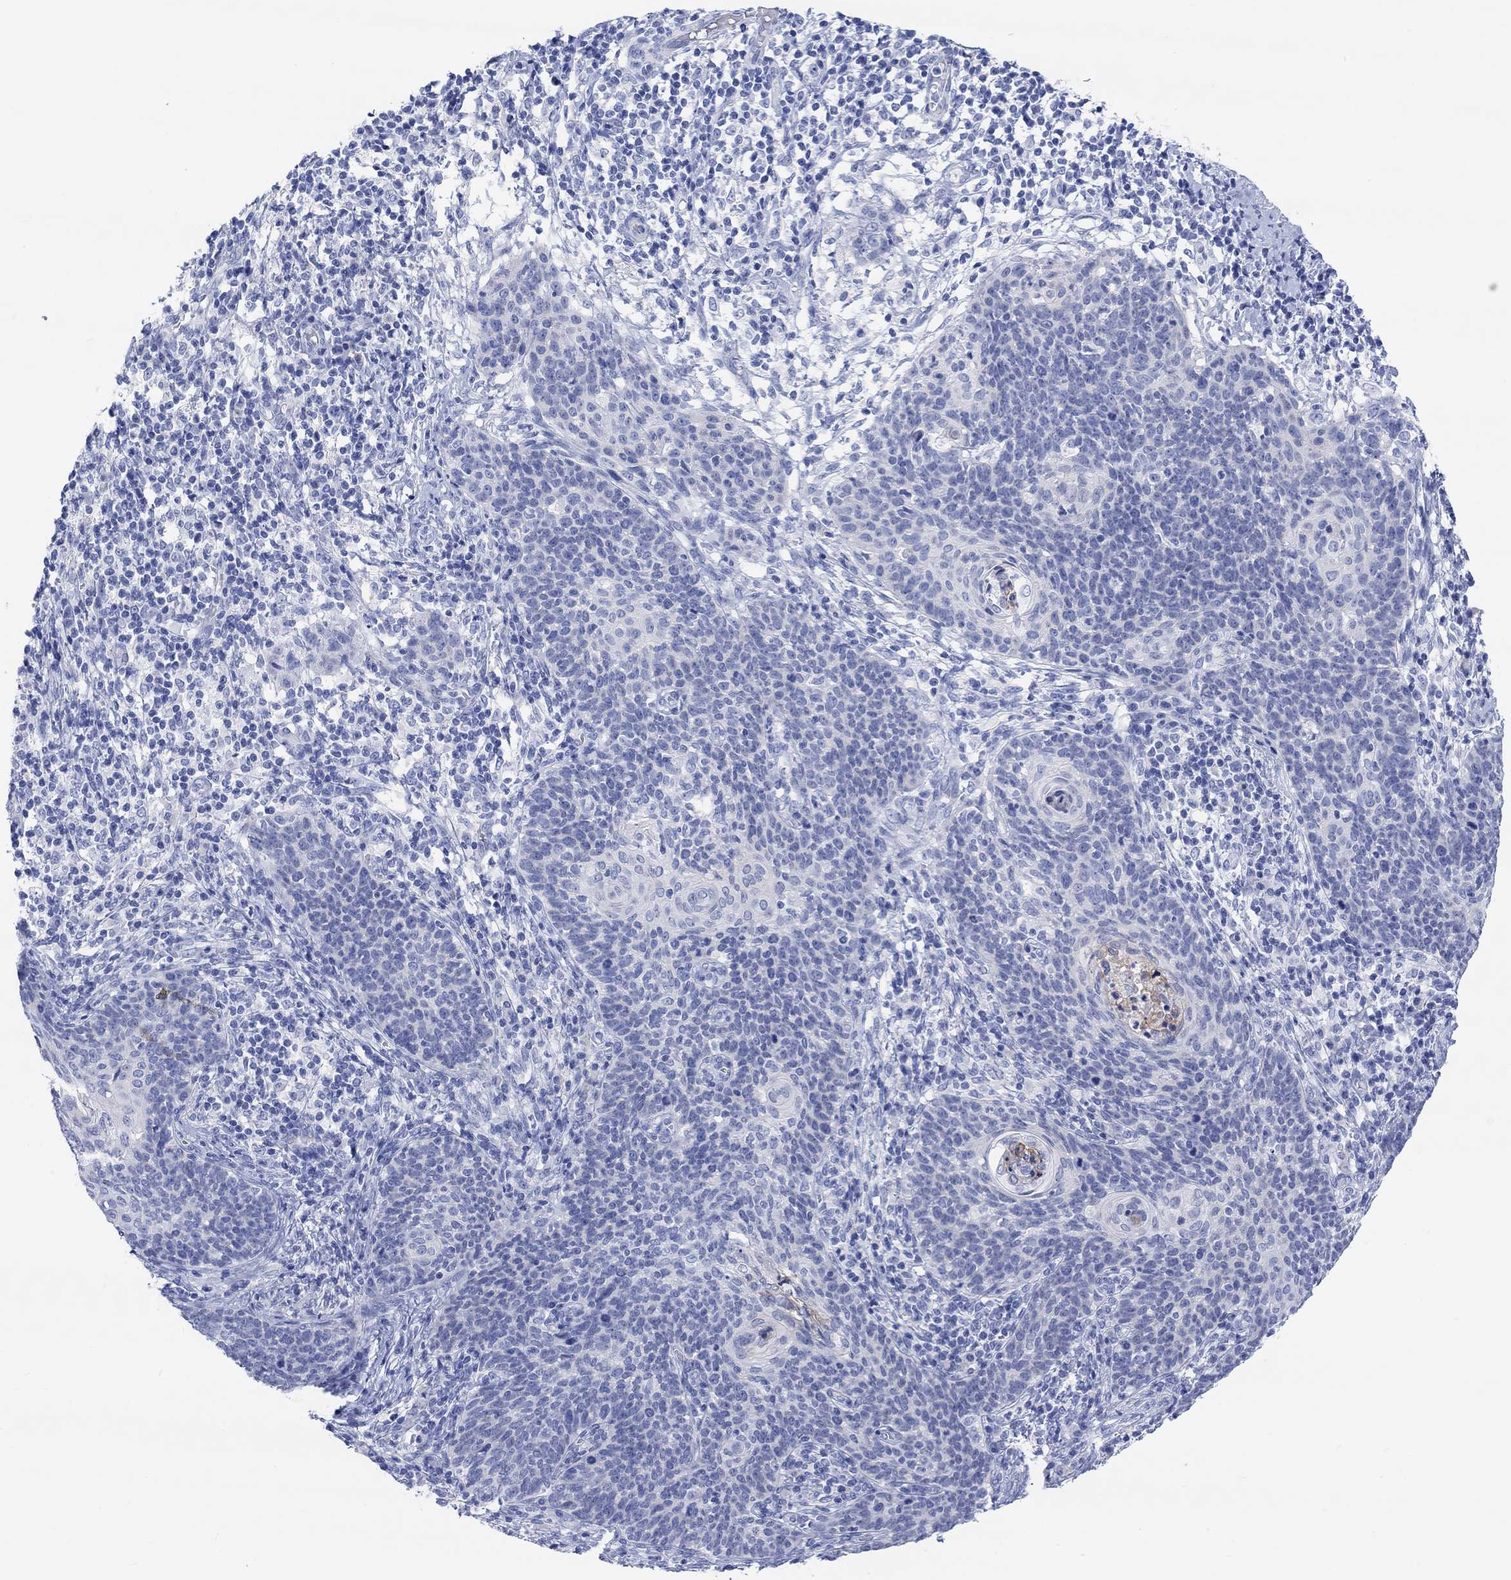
{"staining": {"intensity": "negative", "quantity": "none", "location": "none"}, "tissue": "cervical cancer", "cell_type": "Tumor cells", "image_type": "cancer", "snomed": [{"axis": "morphology", "description": "Squamous cell carcinoma, NOS"}, {"axis": "topography", "description": "Cervix"}], "caption": "High power microscopy histopathology image of an immunohistochemistry photomicrograph of cervical squamous cell carcinoma, revealing no significant positivity in tumor cells.", "gene": "XIRP2", "patient": {"sex": "female", "age": 39}}